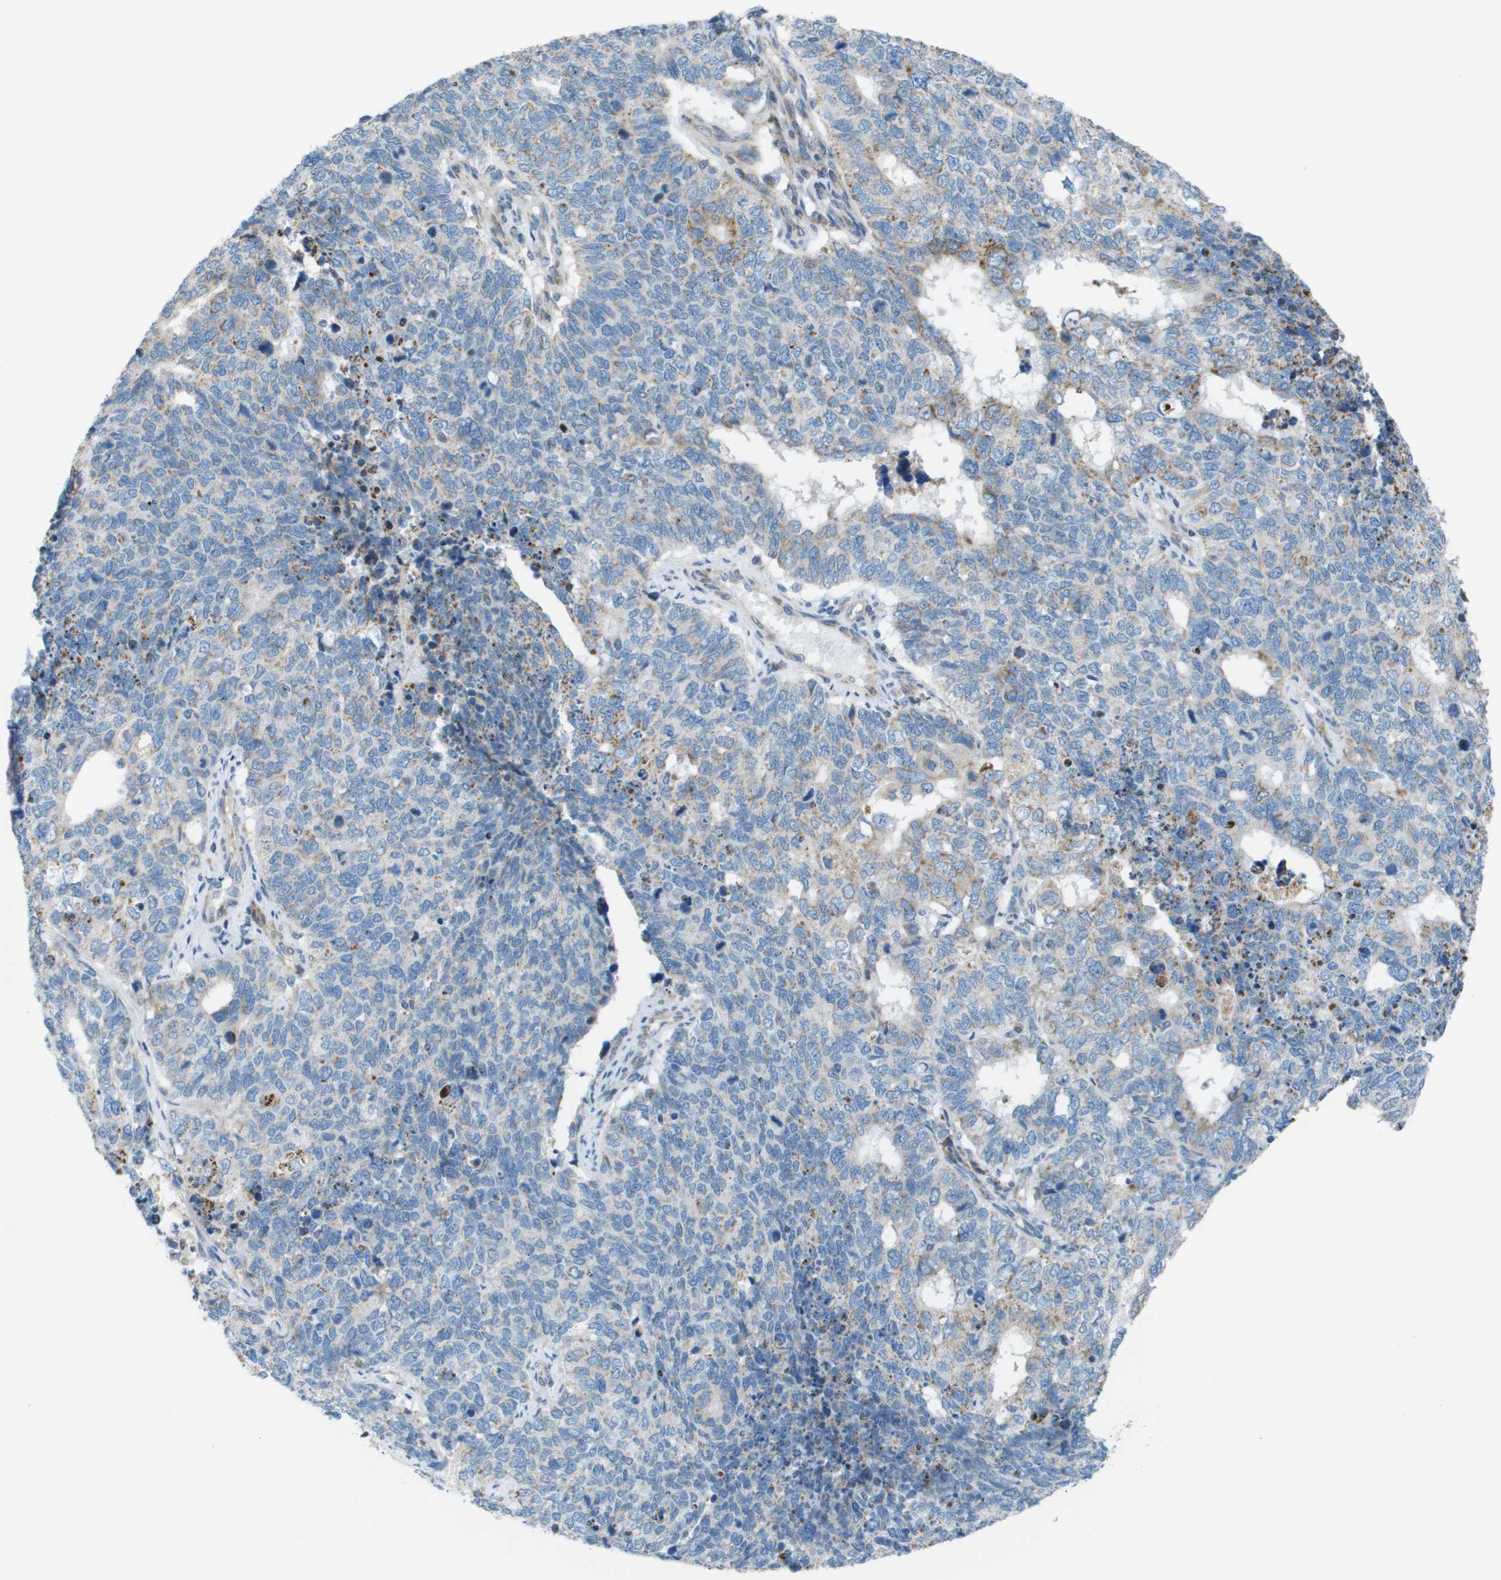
{"staining": {"intensity": "moderate", "quantity": "<25%", "location": "cytoplasmic/membranous"}, "tissue": "cervical cancer", "cell_type": "Tumor cells", "image_type": "cancer", "snomed": [{"axis": "morphology", "description": "Squamous cell carcinoma, NOS"}, {"axis": "topography", "description": "Cervix"}], "caption": "Human cervical cancer stained with a brown dye exhibits moderate cytoplasmic/membranous positive positivity in approximately <25% of tumor cells.", "gene": "GALNT6", "patient": {"sex": "female", "age": 63}}